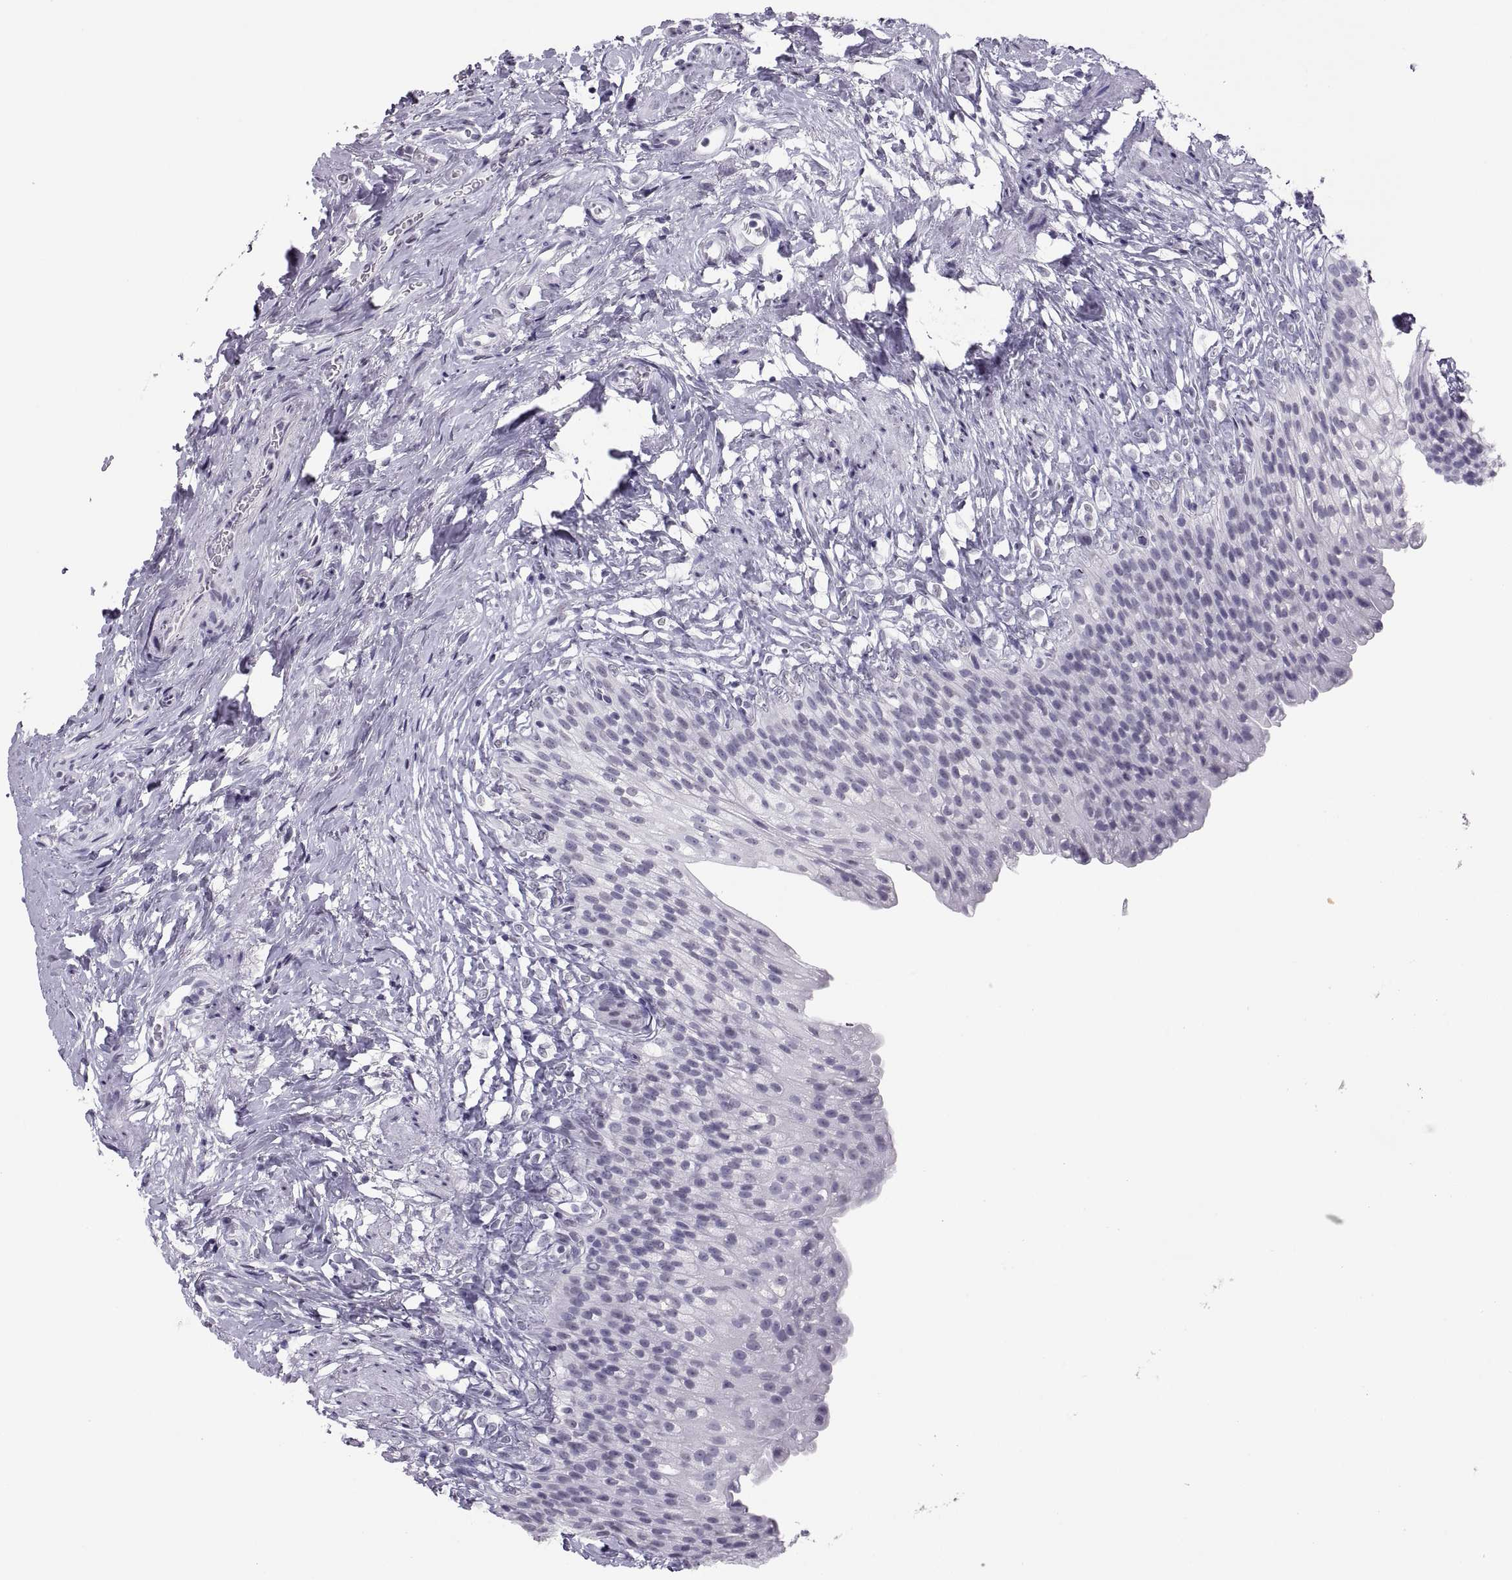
{"staining": {"intensity": "negative", "quantity": "none", "location": "none"}, "tissue": "urinary bladder", "cell_type": "Urothelial cells", "image_type": "normal", "snomed": [{"axis": "morphology", "description": "Normal tissue, NOS"}, {"axis": "topography", "description": "Urinary bladder"}], "caption": "The immunohistochemistry (IHC) histopathology image has no significant staining in urothelial cells of urinary bladder.", "gene": "CARTPT", "patient": {"sex": "male", "age": 76}}